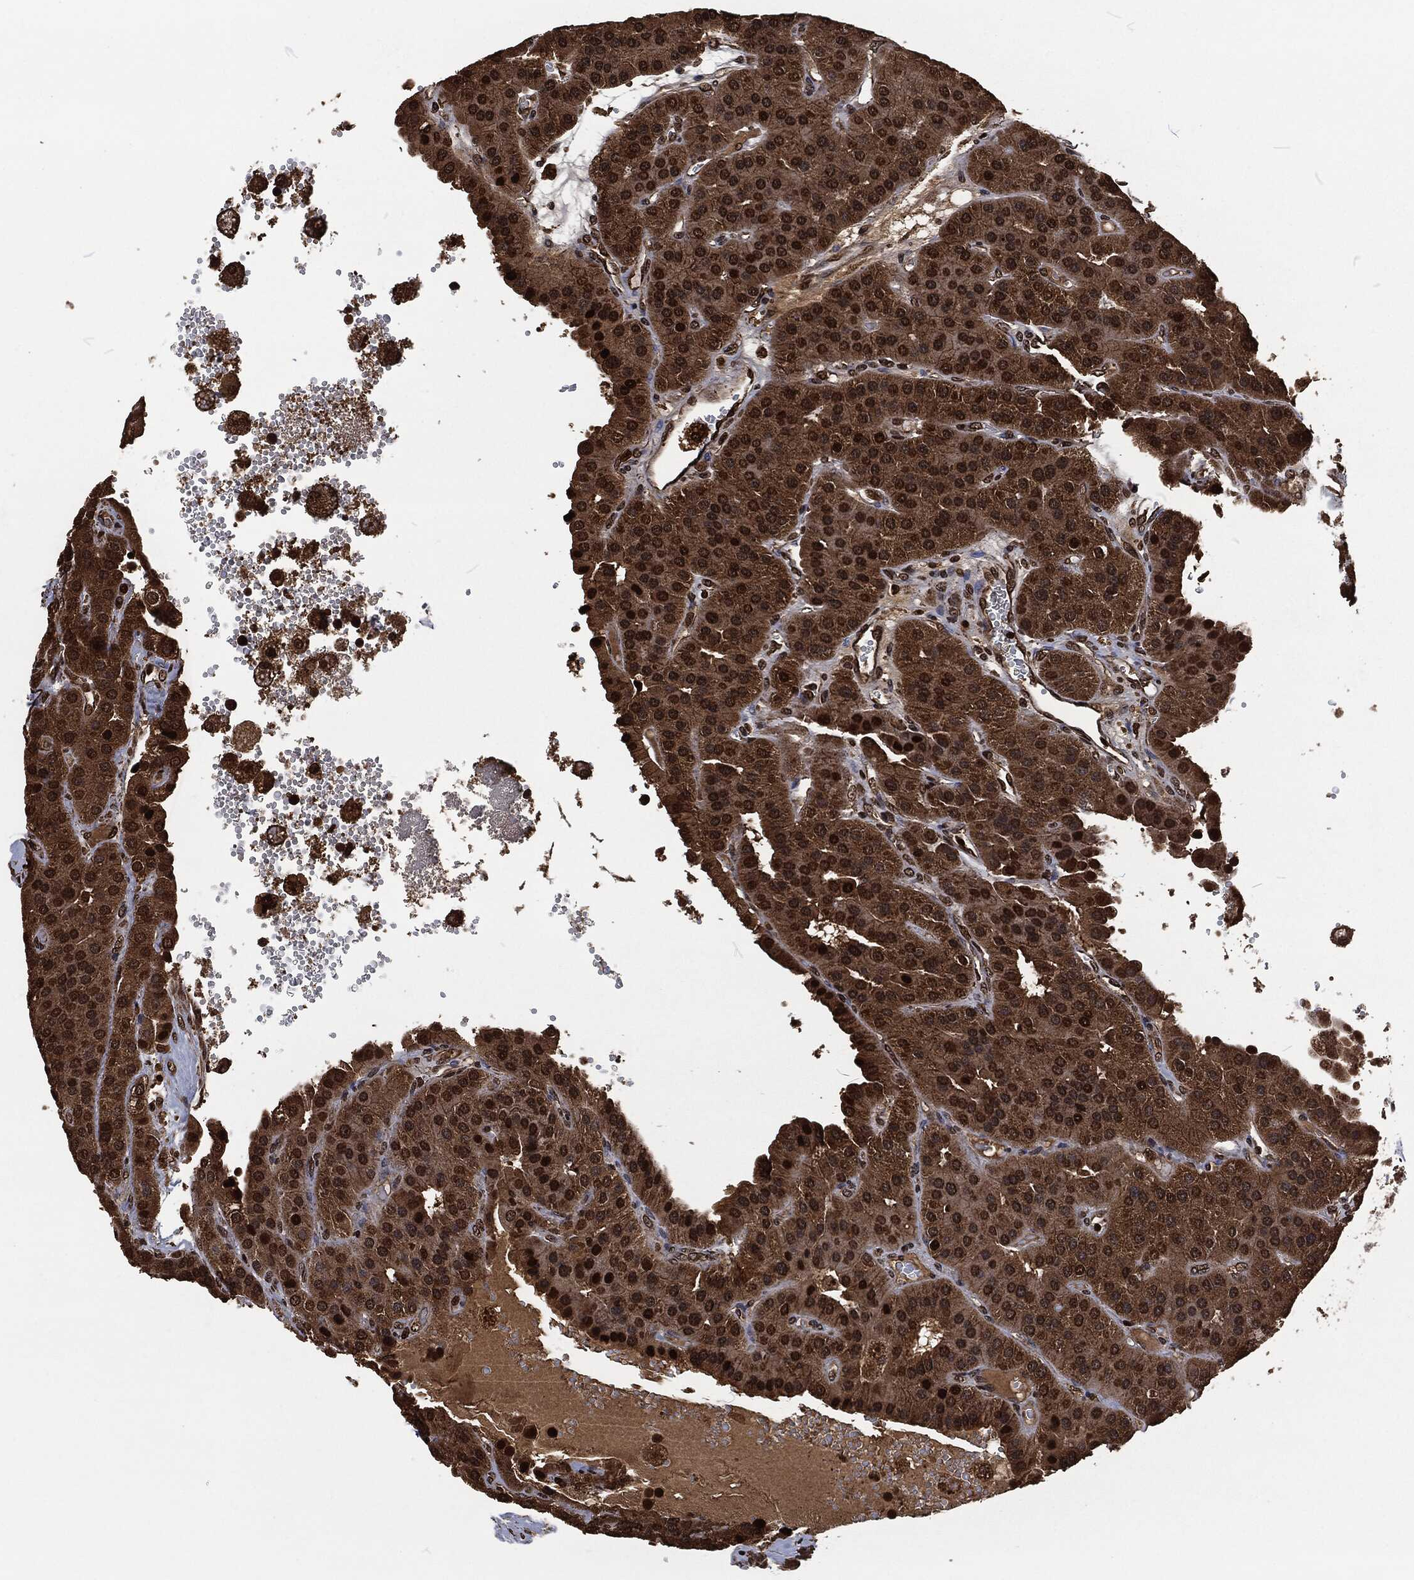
{"staining": {"intensity": "strong", "quantity": "25%-75%", "location": "cytoplasmic/membranous,nuclear"}, "tissue": "parathyroid gland", "cell_type": "Glandular cells", "image_type": "normal", "snomed": [{"axis": "morphology", "description": "Normal tissue, NOS"}, {"axis": "morphology", "description": "Adenoma, NOS"}, {"axis": "topography", "description": "Parathyroid gland"}], "caption": "High-magnification brightfield microscopy of normal parathyroid gland stained with DAB (3,3'-diaminobenzidine) (brown) and counterstained with hematoxylin (blue). glandular cells exhibit strong cytoplasmic/membranous,nuclear expression is present in approximately25%-75% of cells.", "gene": "SNAI1", "patient": {"sex": "female", "age": 86}}